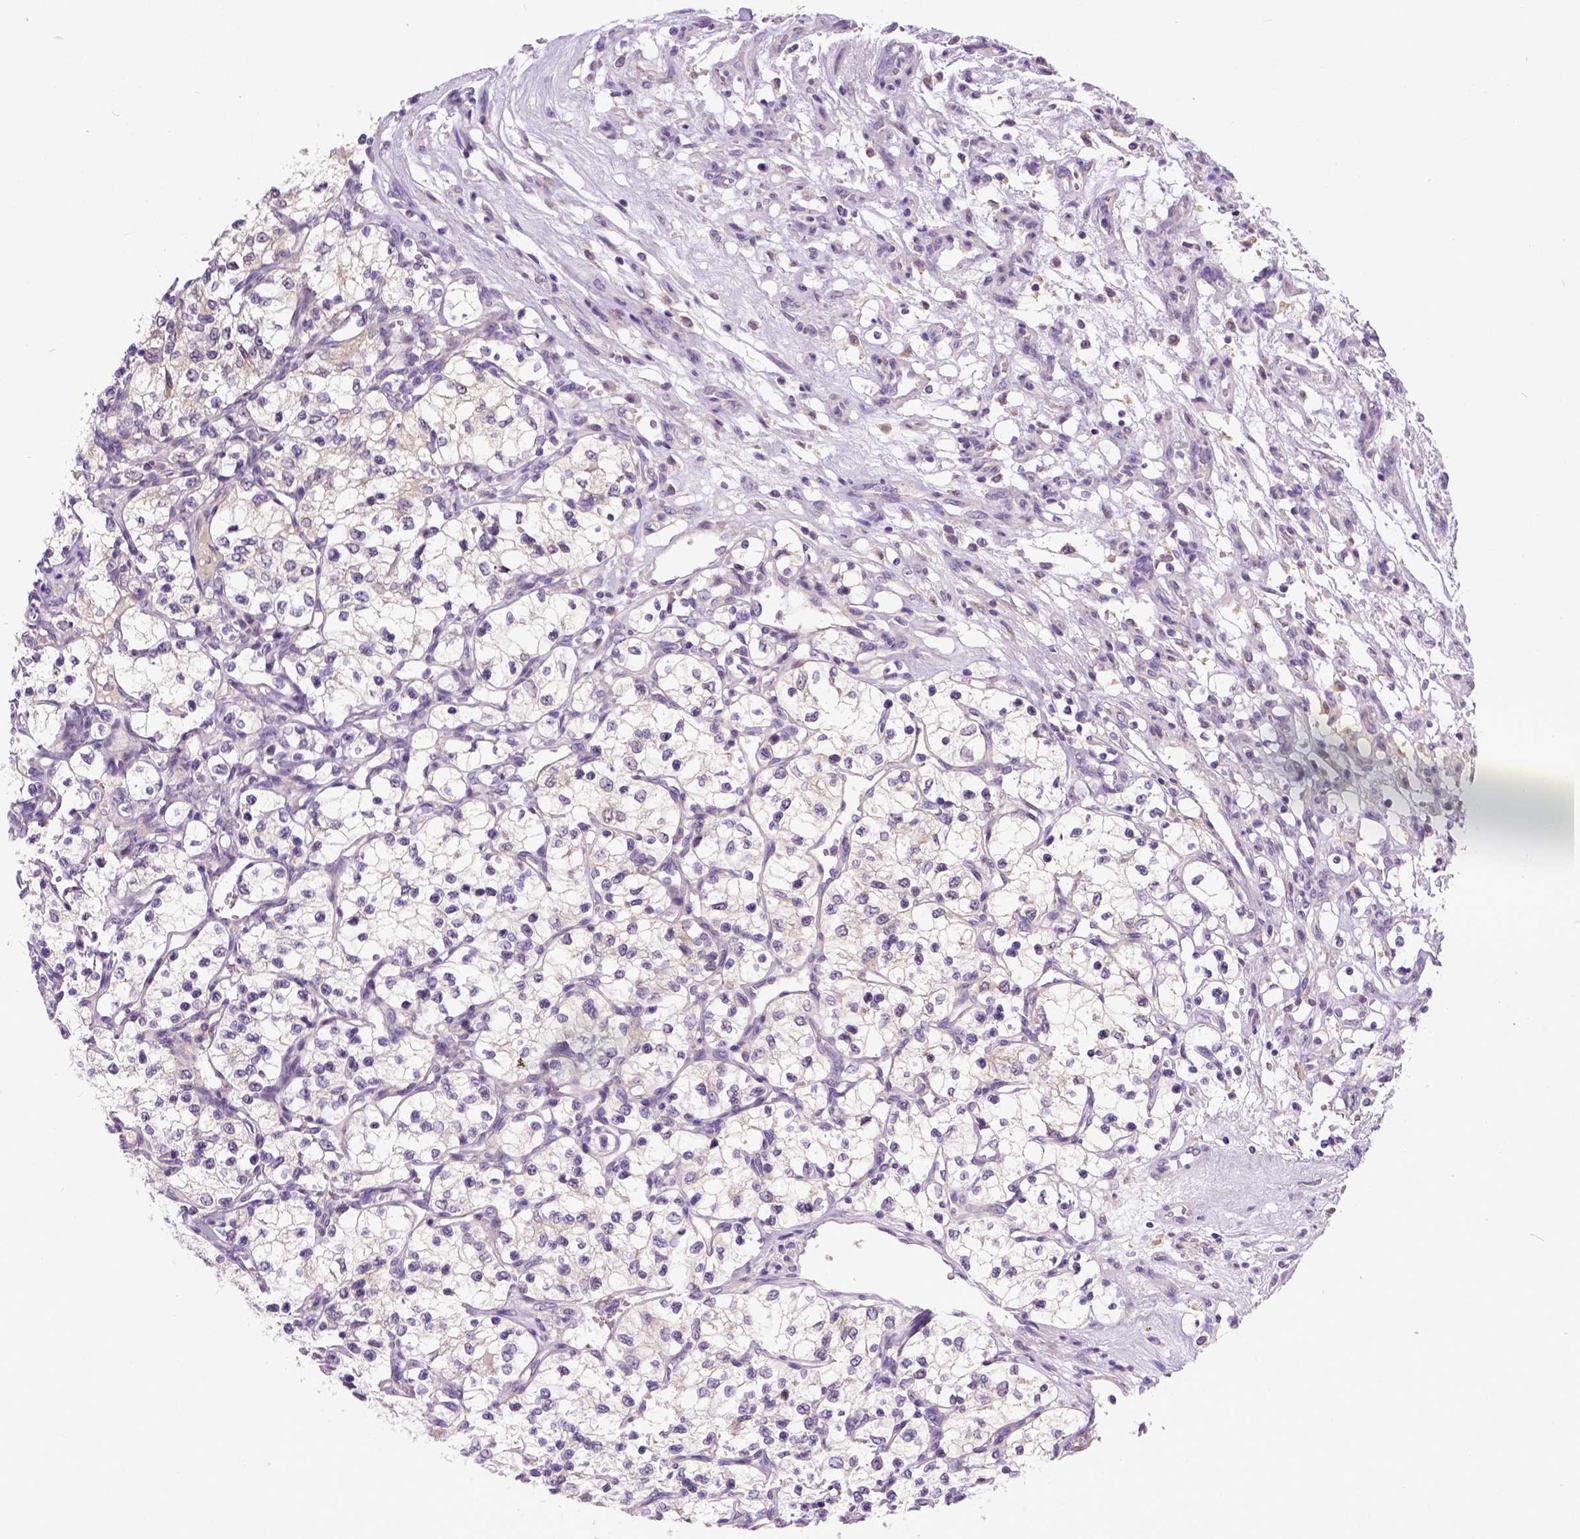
{"staining": {"intensity": "negative", "quantity": "none", "location": "none"}, "tissue": "renal cancer", "cell_type": "Tumor cells", "image_type": "cancer", "snomed": [{"axis": "morphology", "description": "Adenocarcinoma, NOS"}, {"axis": "topography", "description": "Kidney"}], "caption": "Image shows no protein positivity in tumor cells of renal adenocarcinoma tissue. (Stains: DAB (3,3'-diaminobenzidine) immunohistochemistry (IHC) with hematoxylin counter stain, Microscopy: brightfield microscopy at high magnification).", "gene": "NEK5", "patient": {"sex": "female", "age": 69}}